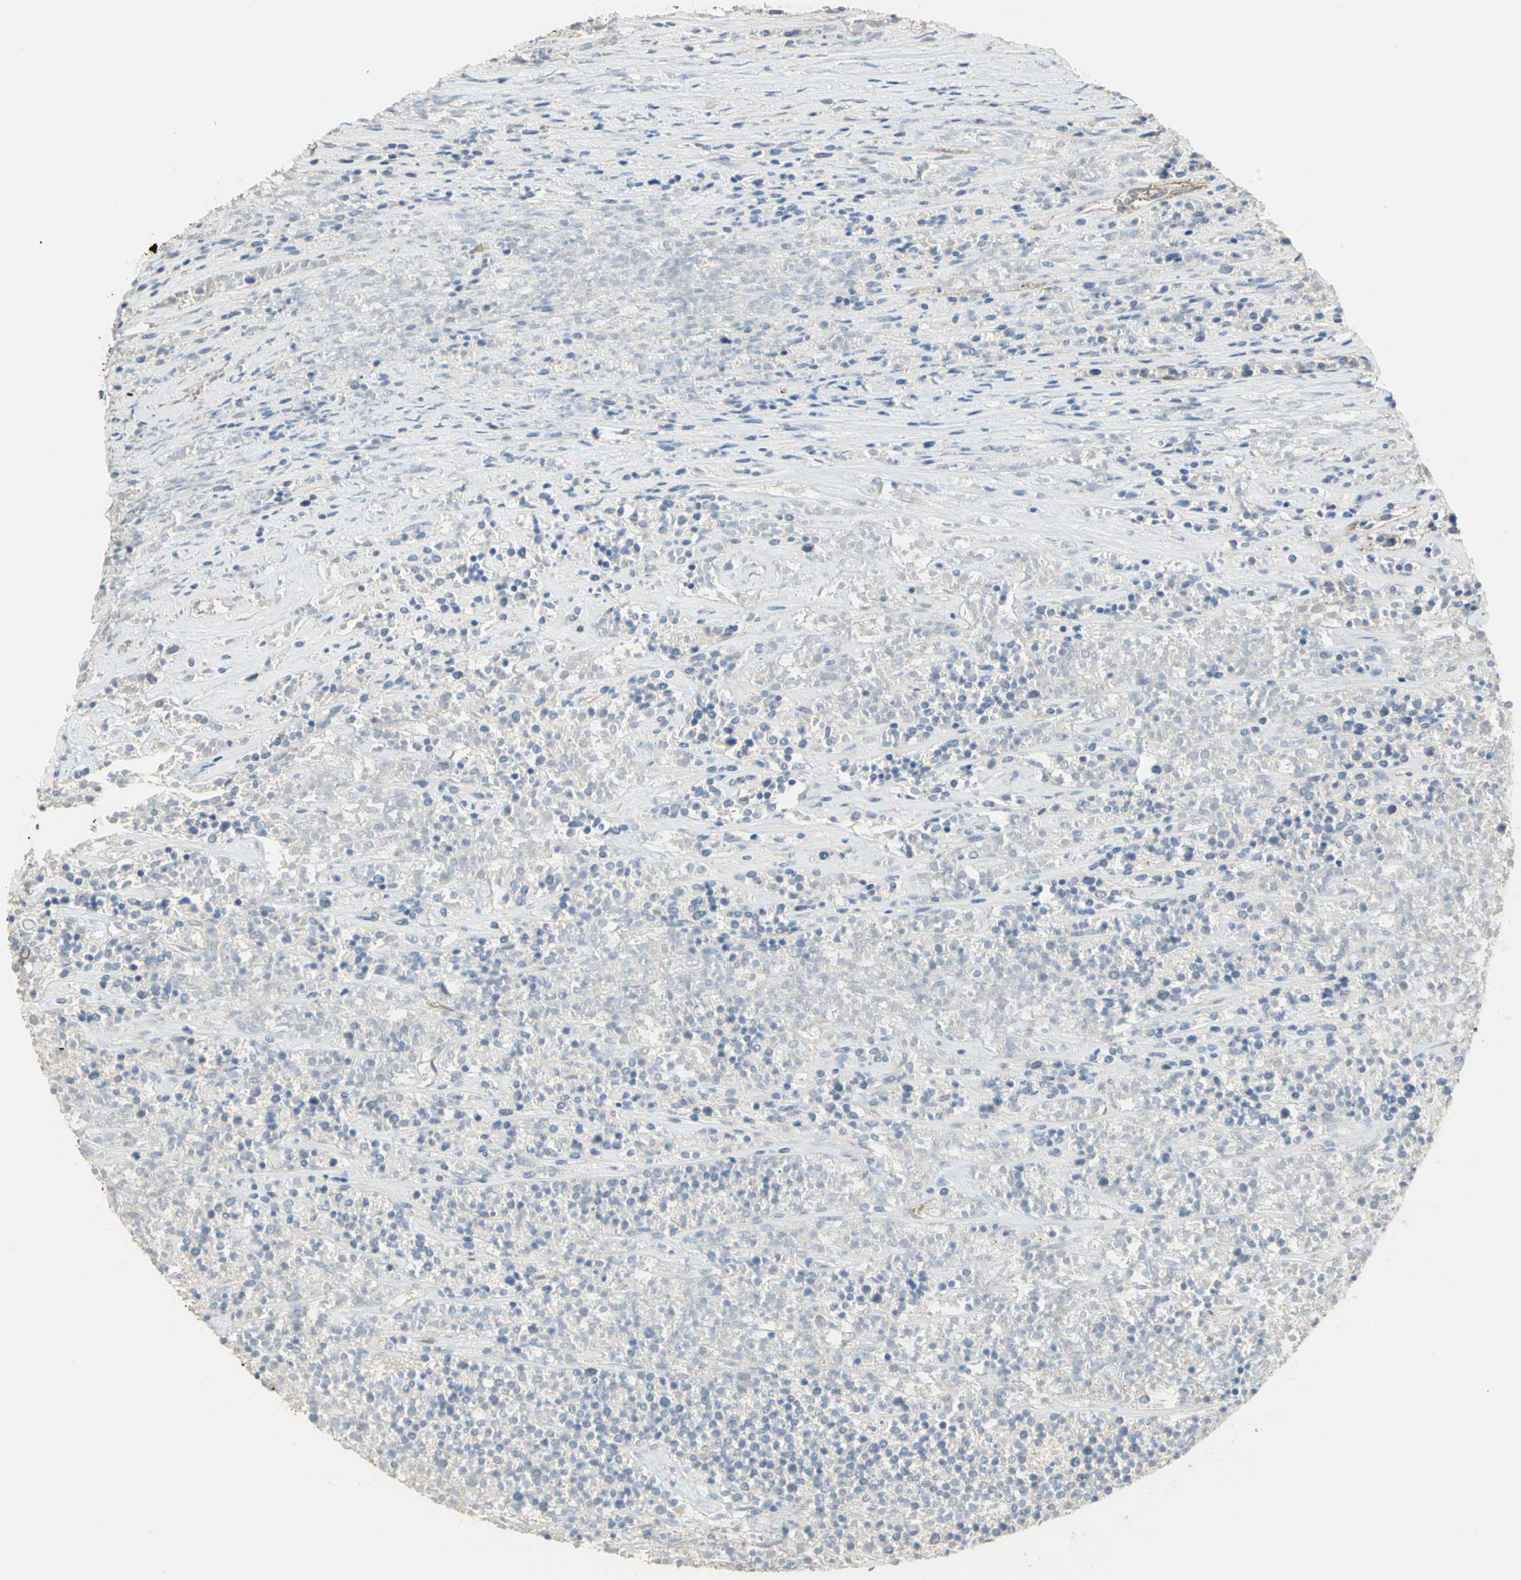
{"staining": {"intensity": "negative", "quantity": "none", "location": "none"}, "tissue": "lymphoma", "cell_type": "Tumor cells", "image_type": "cancer", "snomed": [{"axis": "morphology", "description": "Malignant lymphoma, non-Hodgkin's type, High grade"}, {"axis": "topography", "description": "Lymph node"}], "caption": "Malignant lymphoma, non-Hodgkin's type (high-grade) stained for a protein using immunohistochemistry reveals no positivity tumor cells.", "gene": "DLGAP5", "patient": {"sex": "female", "age": 73}}